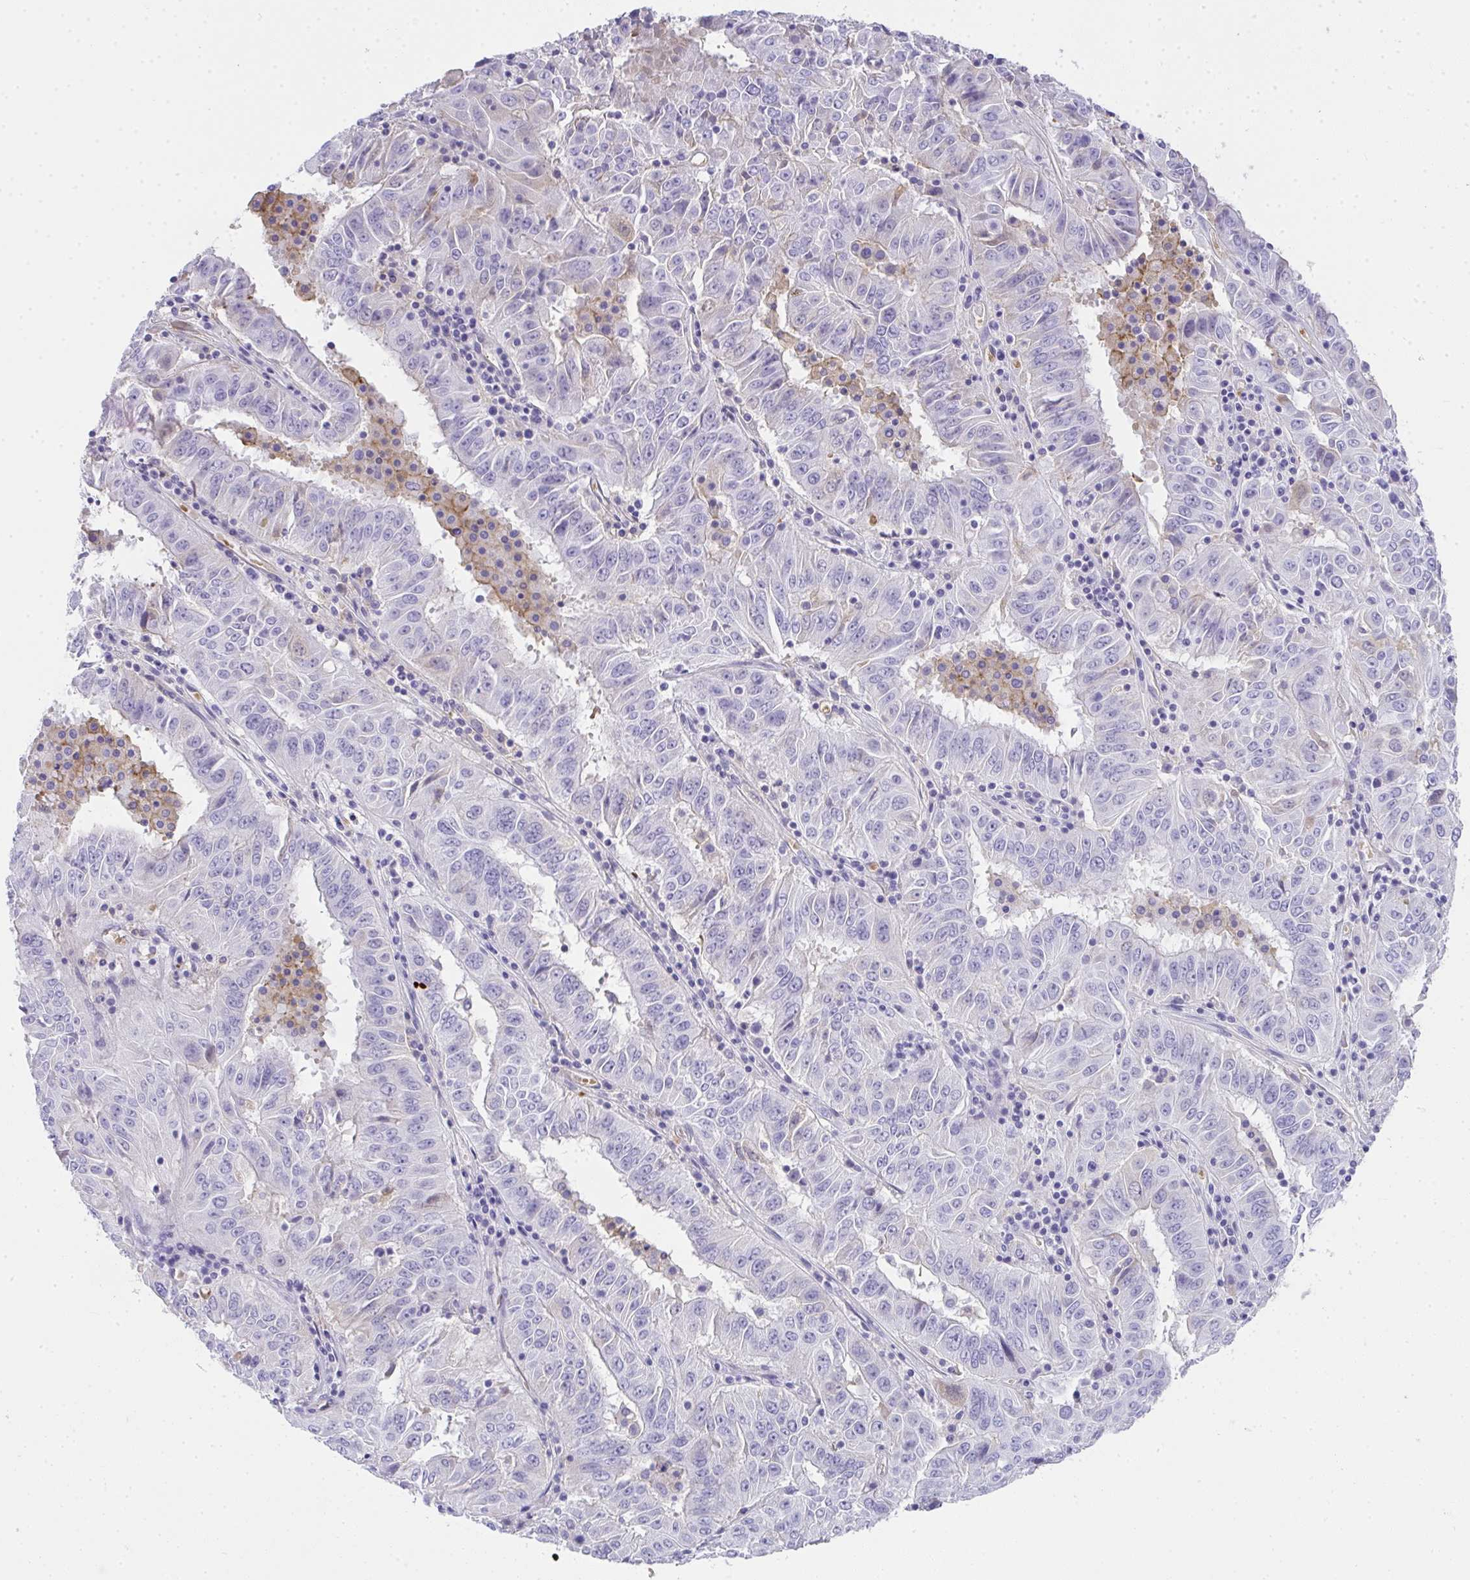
{"staining": {"intensity": "negative", "quantity": "none", "location": "none"}, "tissue": "pancreatic cancer", "cell_type": "Tumor cells", "image_type": "cancer", "snomed": [{"axis": "morphology", "description": "Adenocarcinoma, NOS"}, {"axis": "topography", "description": "Pancreas"}], "caption": "This micrograph is of pancreatic adenocarcinoma stained with immunohistochemistry to label a protein in brown with the nuclei are counter-stained blue. There is no expression in tumor cells.", "gene": "ZSWIM3", "patient": {"sex": "male", "age": 63}}